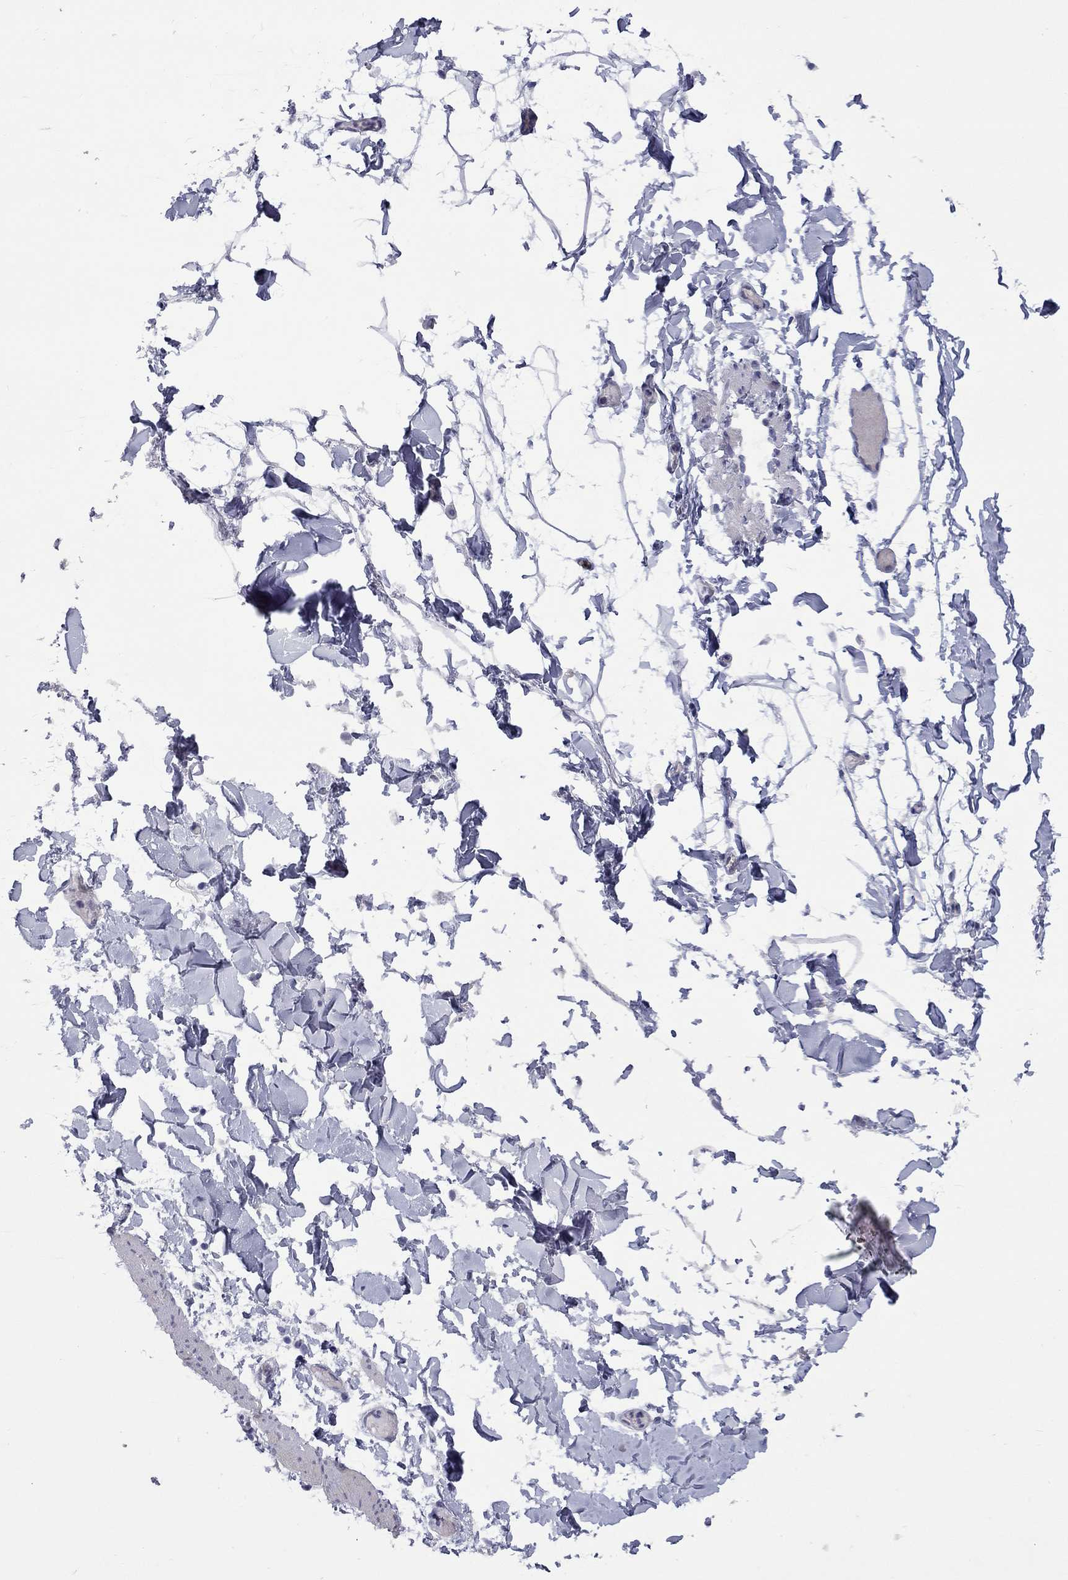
{"staining": {"intensity": "negative", "quantity": "none", "location": "none"}, "tissue": "adipose tissue", "cell_type": "Adipocytes", "image_type": "normal", "snomed": [{"axis": "morphology", "description": "Normal tissue, NOS"}, {"axis": "topography", "description": "Gallbladder"}, {"axis": "topography", "description": "Peripheral nerve tissue"}], "caption": "Immunohistochemistry micrograph of unremarkable adipose tissue stained for a protein (brown), which exhibits no staining in adipocytes. The staining was performed using DAB to visualize the protein expression in brown, while the nuclei were stained in blue with hematoxylin (Magnification: 20x).", "gene": "CTNNBIP1", "patient": {"sex": "female", "age": 45}}